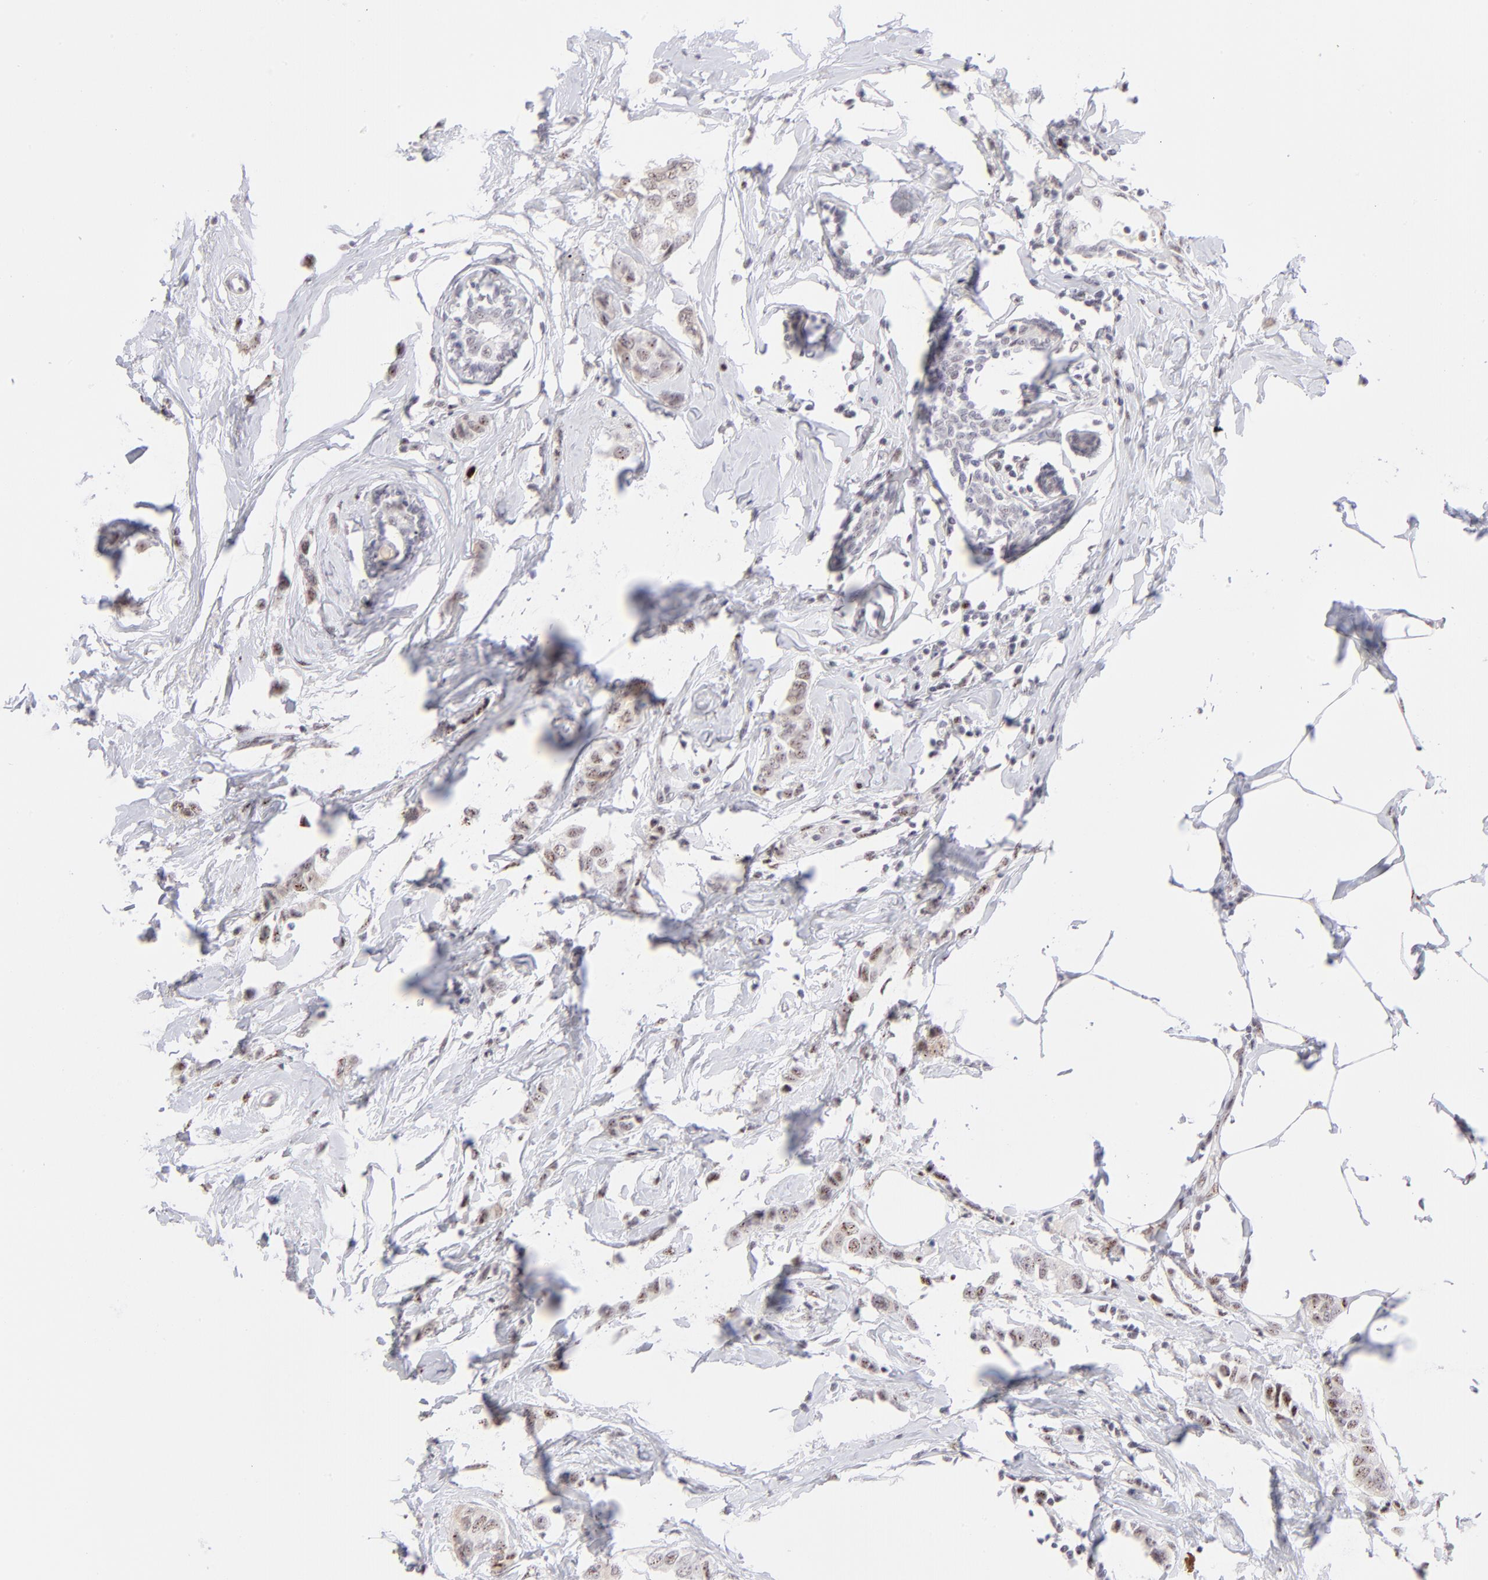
{"staining": {"intensity": "moderate", "quantity": ">75%", "location": "nuclear"}, "tissue": "breast cancer", "cell_type": "Tumor cells", "image_type": "cancer", "snomed": [{"axis": "morphology", "description": "Normal tissue, NOS"}, {"axis": "morphology", "description": "Duct carcinoma"}, {"axis": "topography", "description": "Breast"}], "caption": "Immunohistochemical staining of human invasive ductal carcinoma (breast) exhibits medium levels of moderate nuclear expression in approximately >75% of tumor cells.", "gene": "CDC25C", "patient": {"sex": "female", "age": 50}}